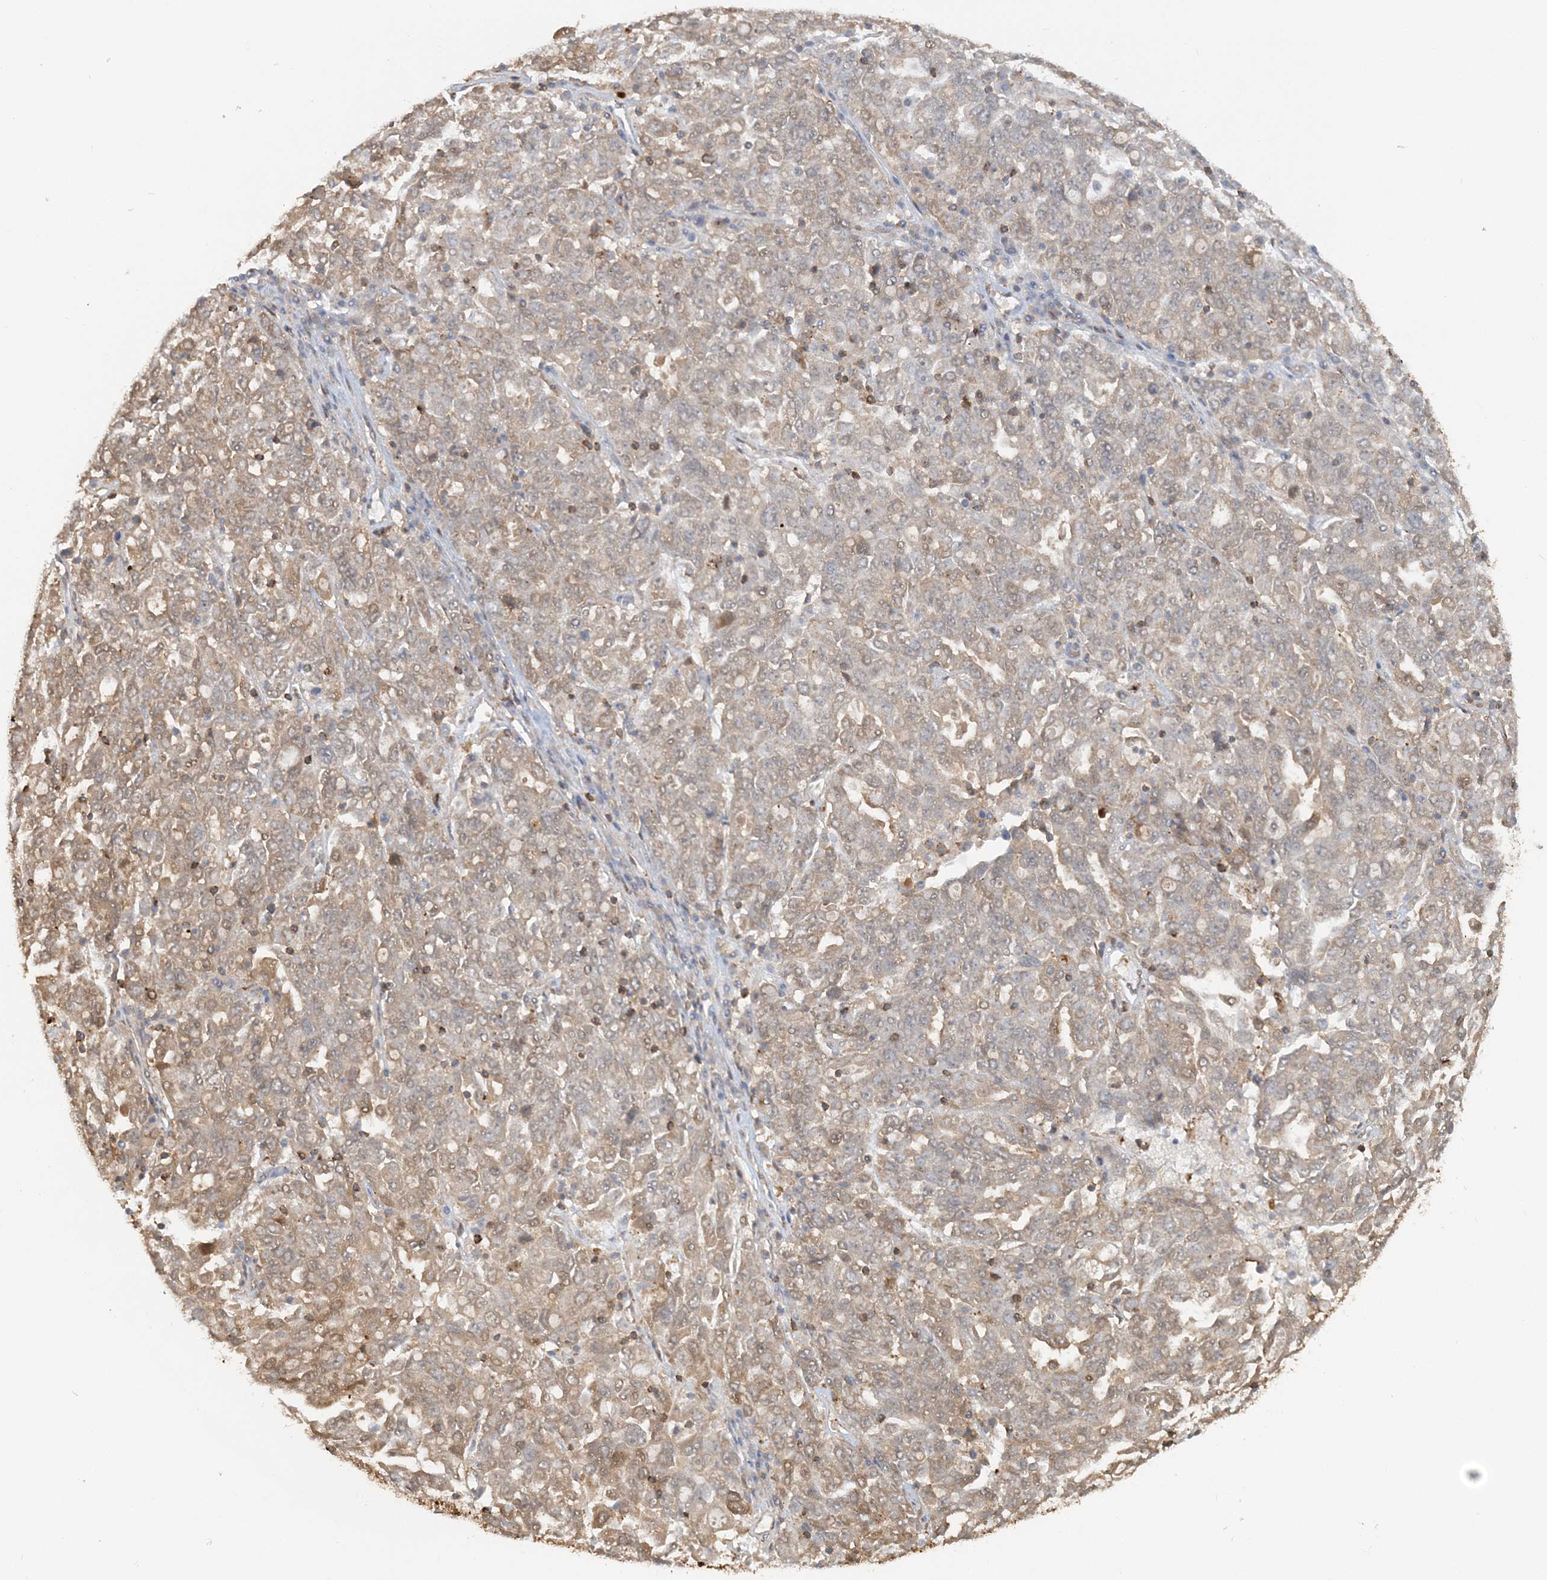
{"staining": {"intensity": "moderate", "quantity": "<25%", "location": "cytoplasmic/membranous"}, "tissue": "ovarian cancer", "cell_type": "Tumor cells", "image_type": "cancer", "snomed": [{"axis": "morphology", "description": "Carcinoma, endometroid"}, {"axis": "topography", "description": "Ovary"}], "caption": "Ovarian cancer stained with a brown dye shows moderate cytoplasmic/membranous positive expression in approximately <25% of tumor cells.", "gene": "DSTN", "patient": {"sex": "female", "age": 62}}